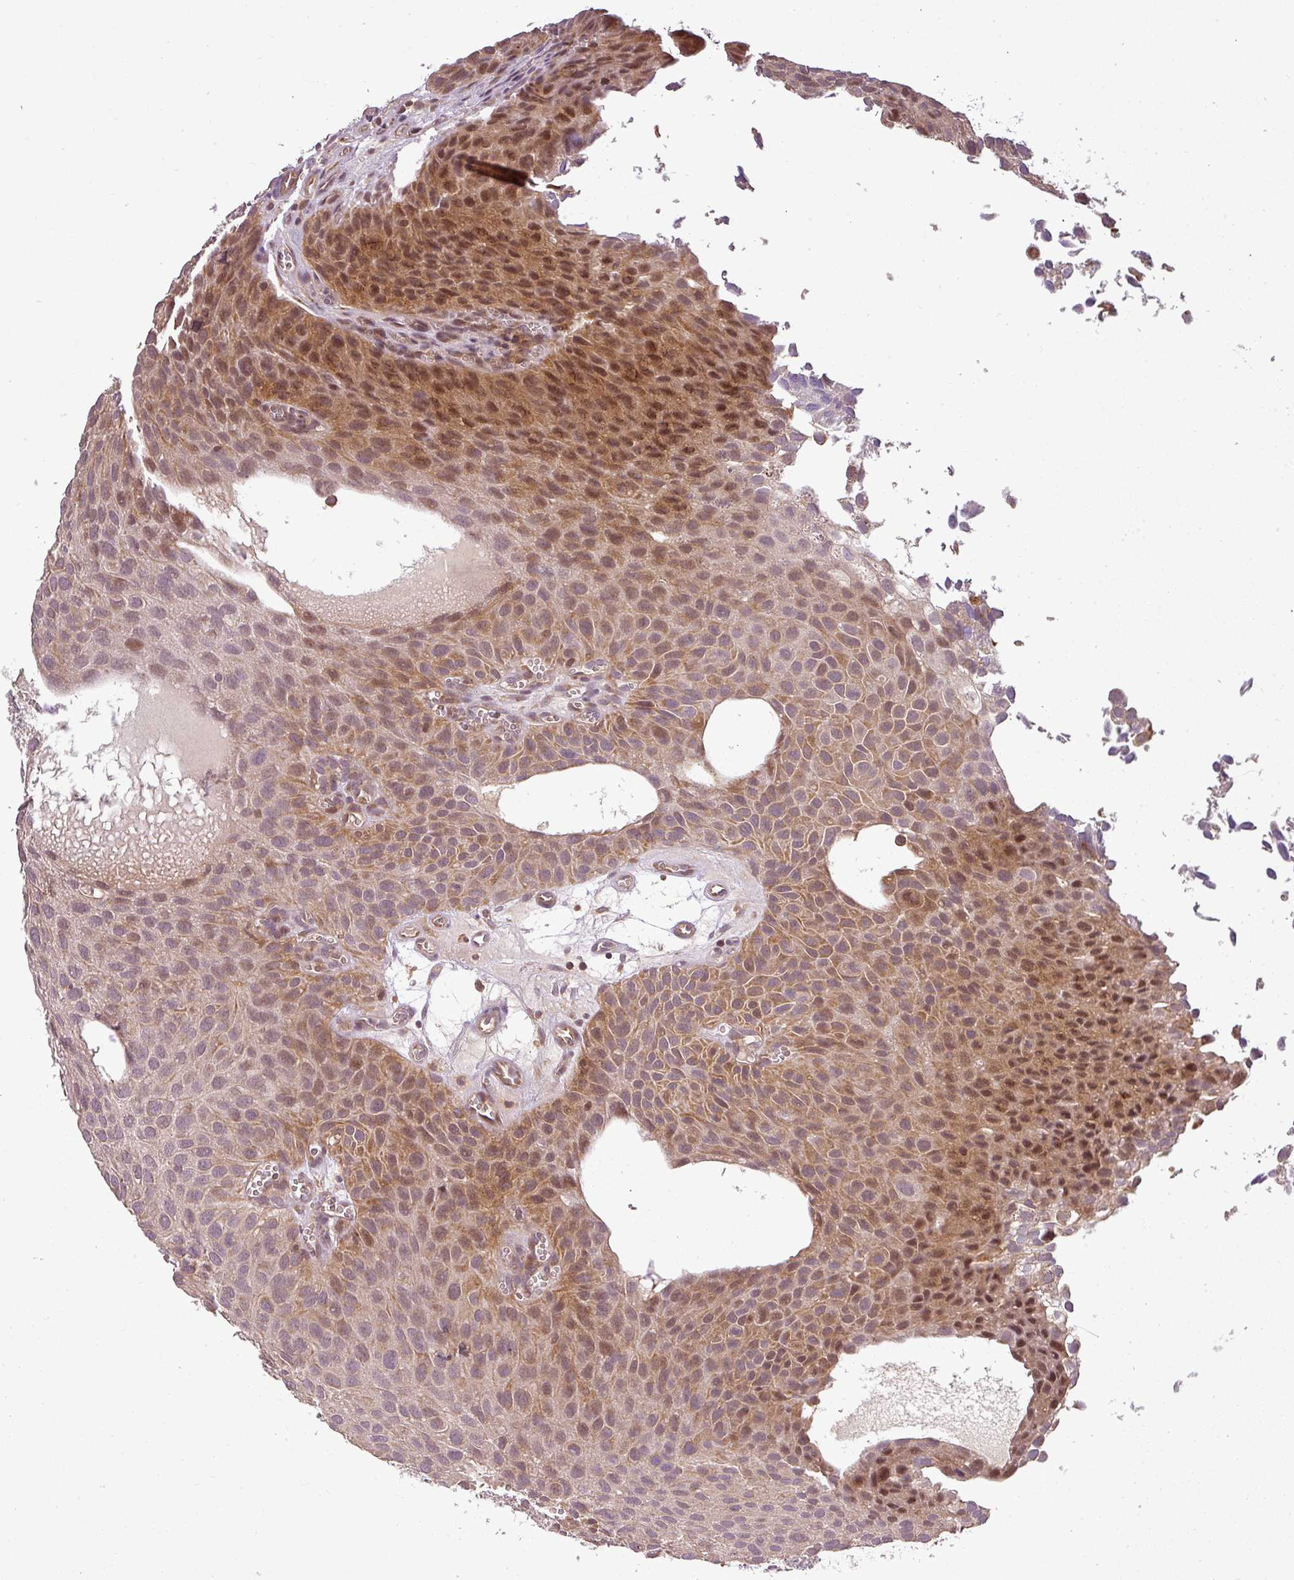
{"staining": {"intensity": "moderate", "quantity": "25%-75%", "location": "cytoplasmic/membranous,nuclear"}, "tissue": "urothelial cancer", "cell_type": "Tumor cells", "image_type": "cancer", "snomed": [{"axis": "morphology", "description": "Urothelial carcinoma, Low grade"}, {"axis": "topography", "description": "Urinary bladder"}], "caption": "High-power microscopy captured an IHC histopathology image of low-grade urothelial carcinoma, revealing moderate cytoplasmic/membranous and nuclear positivity in about 25%-75% of tumor cells. (brown staining indicates protein expression, while blue staining denotes nuclei).", "gene": "FAIM", "patient": {"sex": "male", "age": 88}}